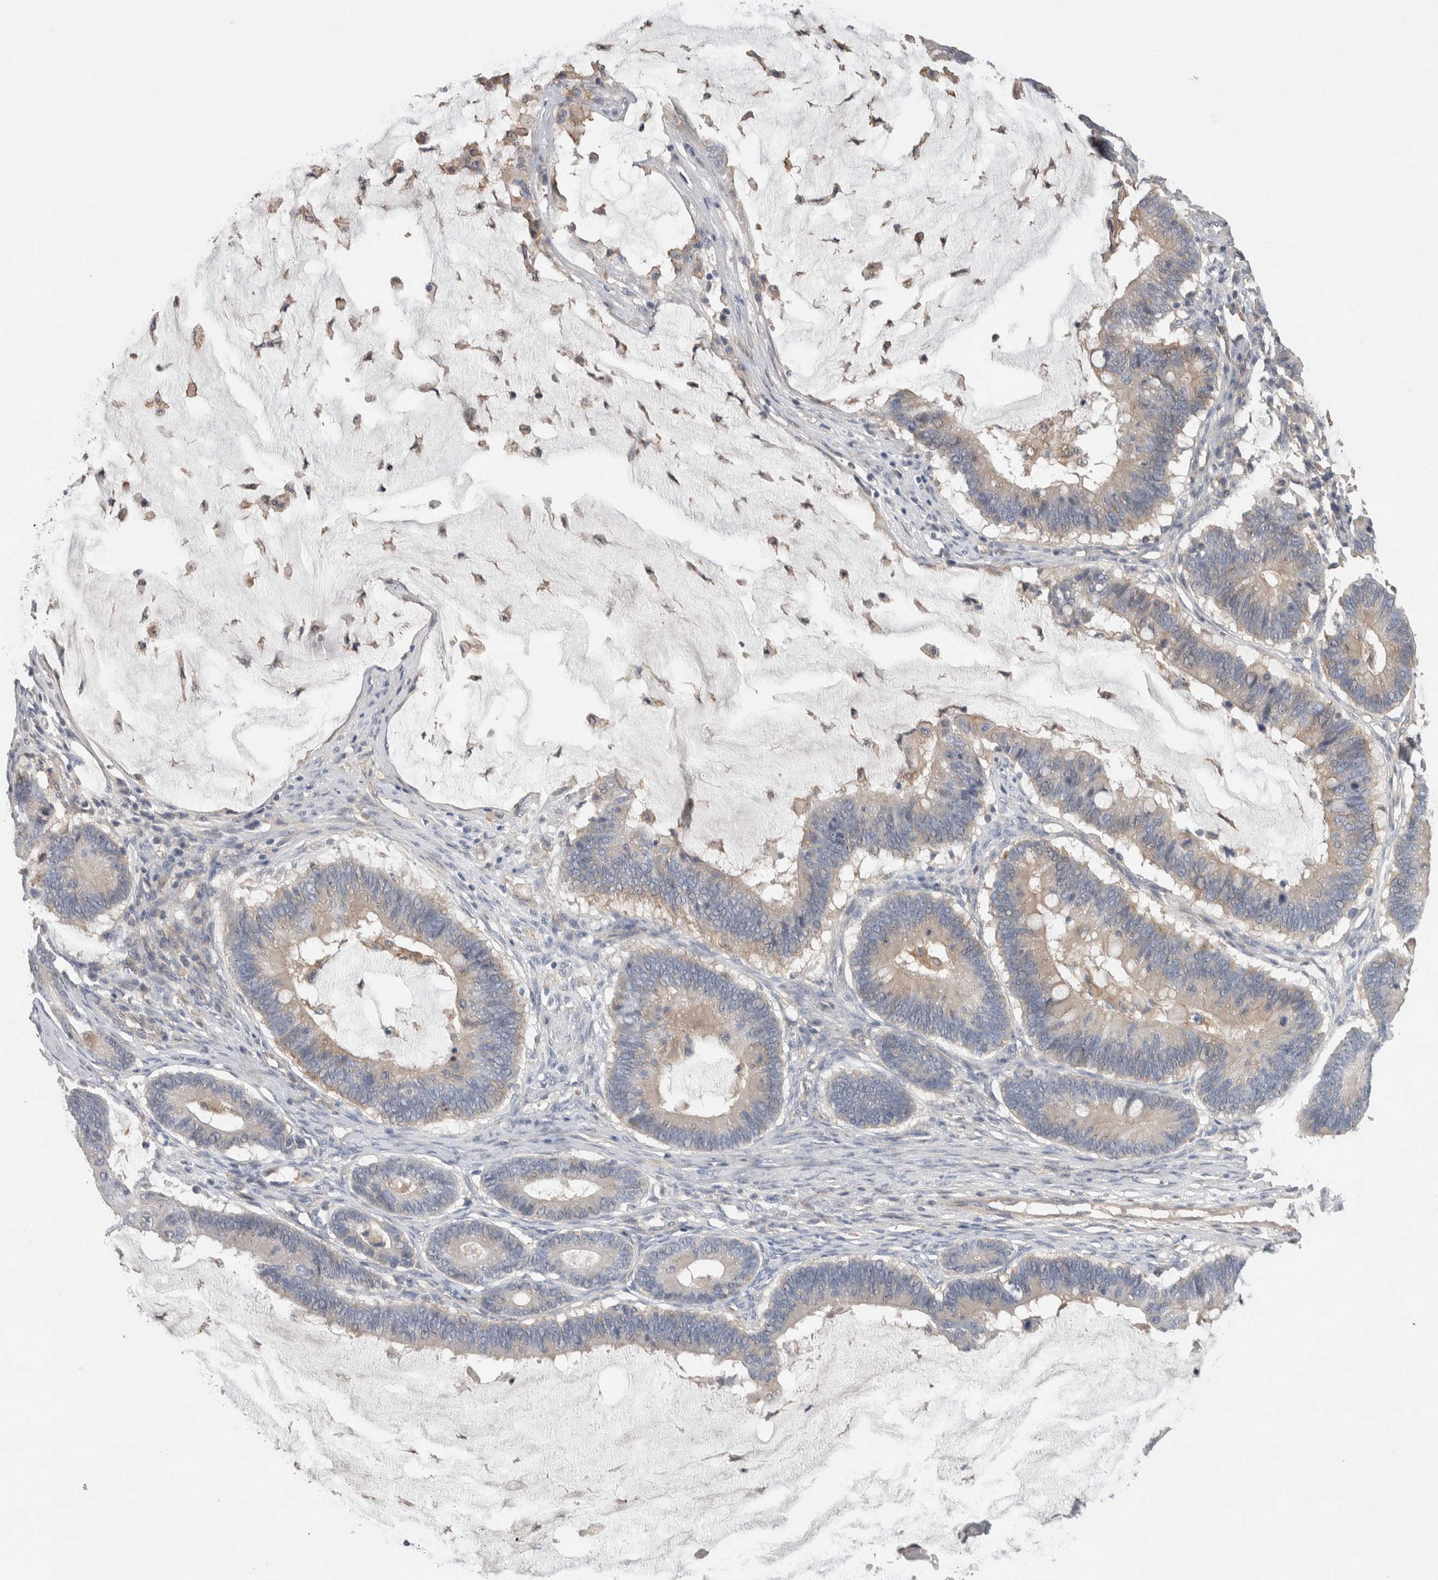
{"staining": {"intensity": "negative", "quantity": "none", "location": "none"}, "tissue": "ovarian cancer", "cell_type": "Tumor cells", "image_type": "cancer", "snomed": [{"axis": "morphology", "description": "Cystadenocarcinoma, mucinous, NOS"}, {"axis": "topography", "description": "Ovary"}], "caption": "Immunohistochemistry (IHC) micrograph of human ovarian cancer (mucinous cystadenocarcinoma) stained for a protein (brown), which demonstrates no expression in tumor cells.", "gene": "GCNA", "patient": {"sex": "female", "age": 61}}